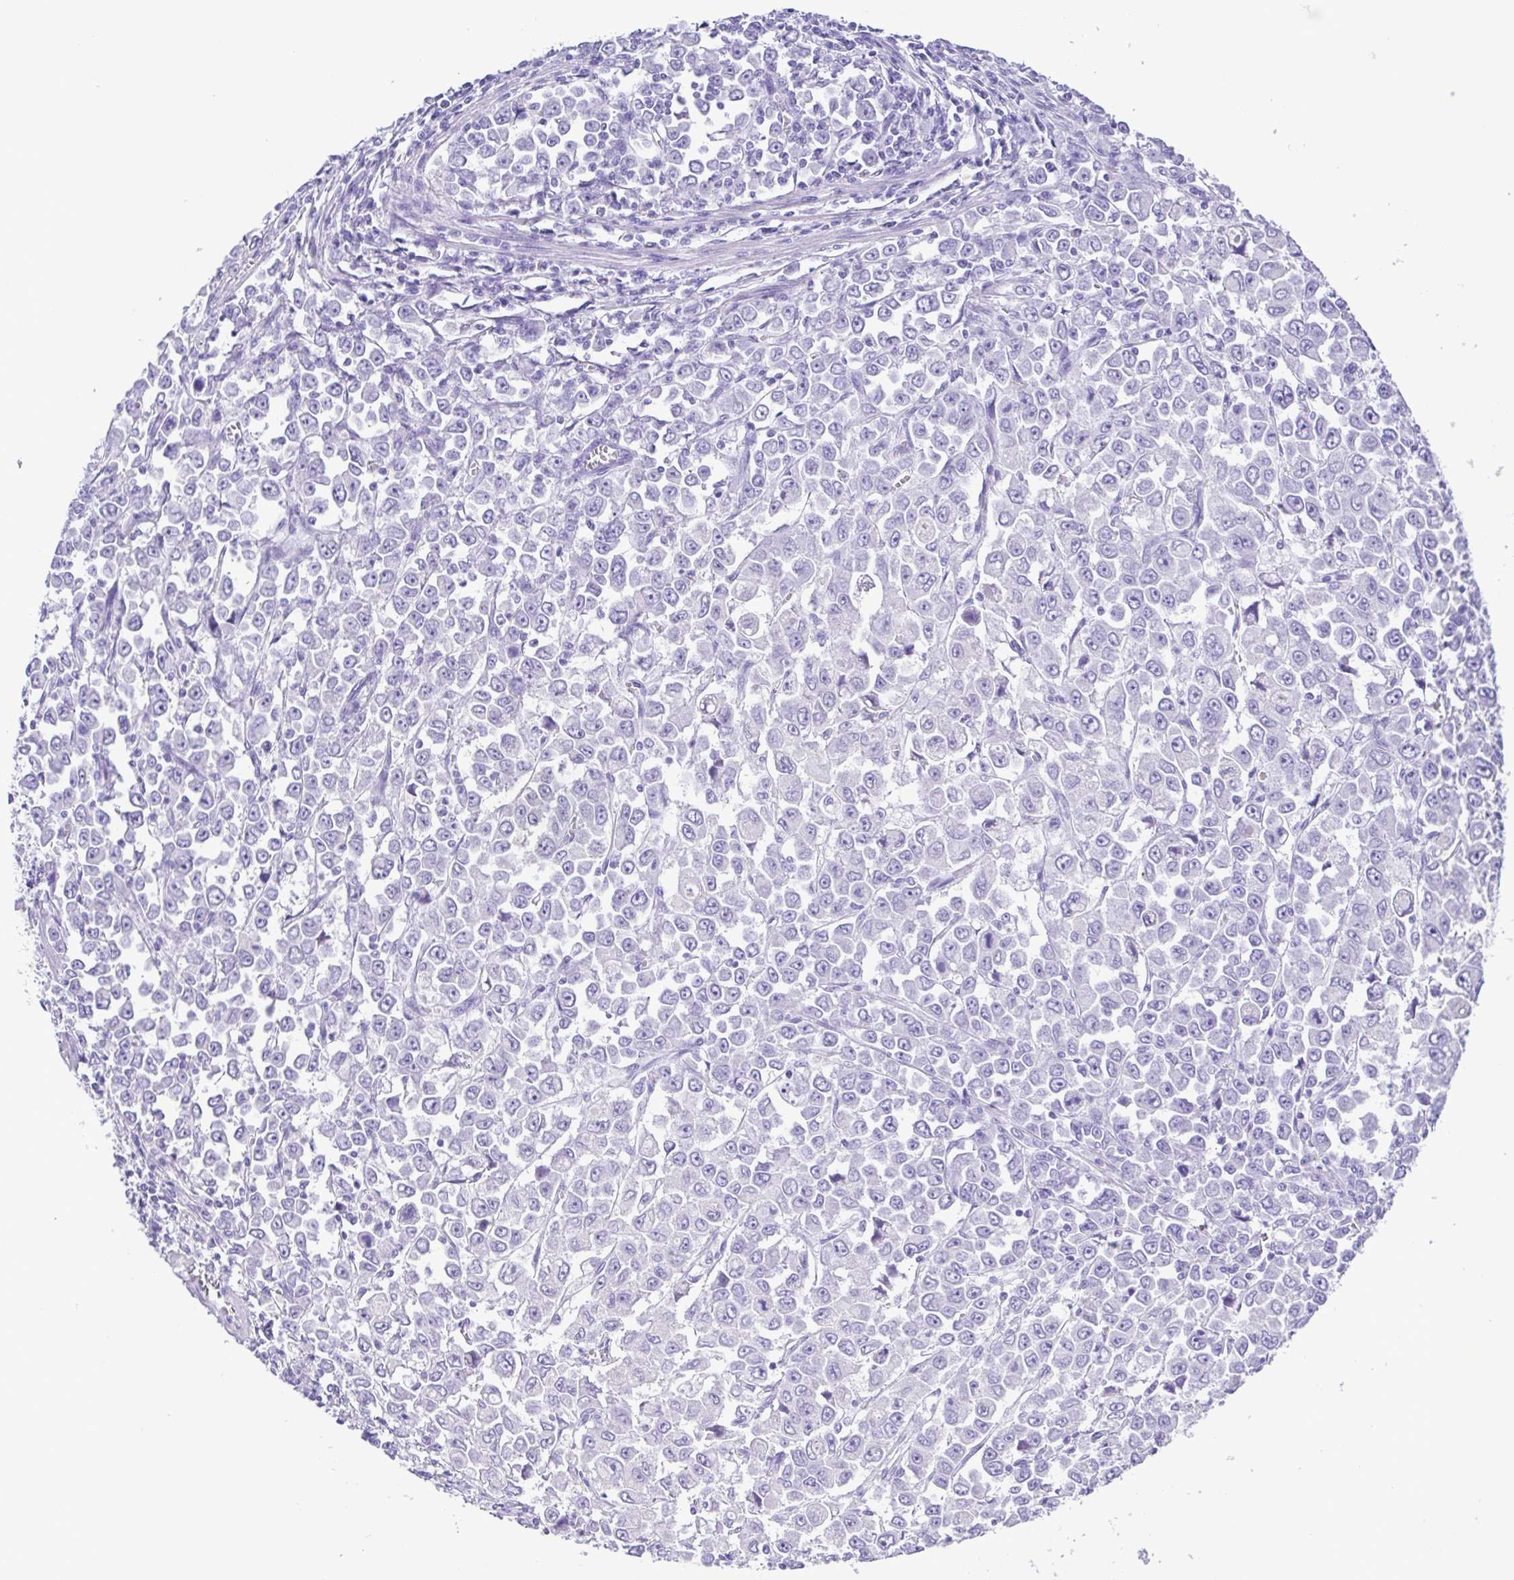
{"staining": {"intensity": "negative", "quantity": "none", "location": "none"}, "tissue": "stomach cancer", "cell_type": "Tumor cells", "image_type": "cancer", "snomed": [{"axis": "morphology", "description": "Adenocarcinoma, NOS"}, {"axis": "topography", "description": "Stomach, upper"}], "caption": "A micrograph of human adenocarcinoma (stomach) is negative for staining in tumor cells.", "gene": "CASP14", "patient": {"sex": "male", "age": 70}}